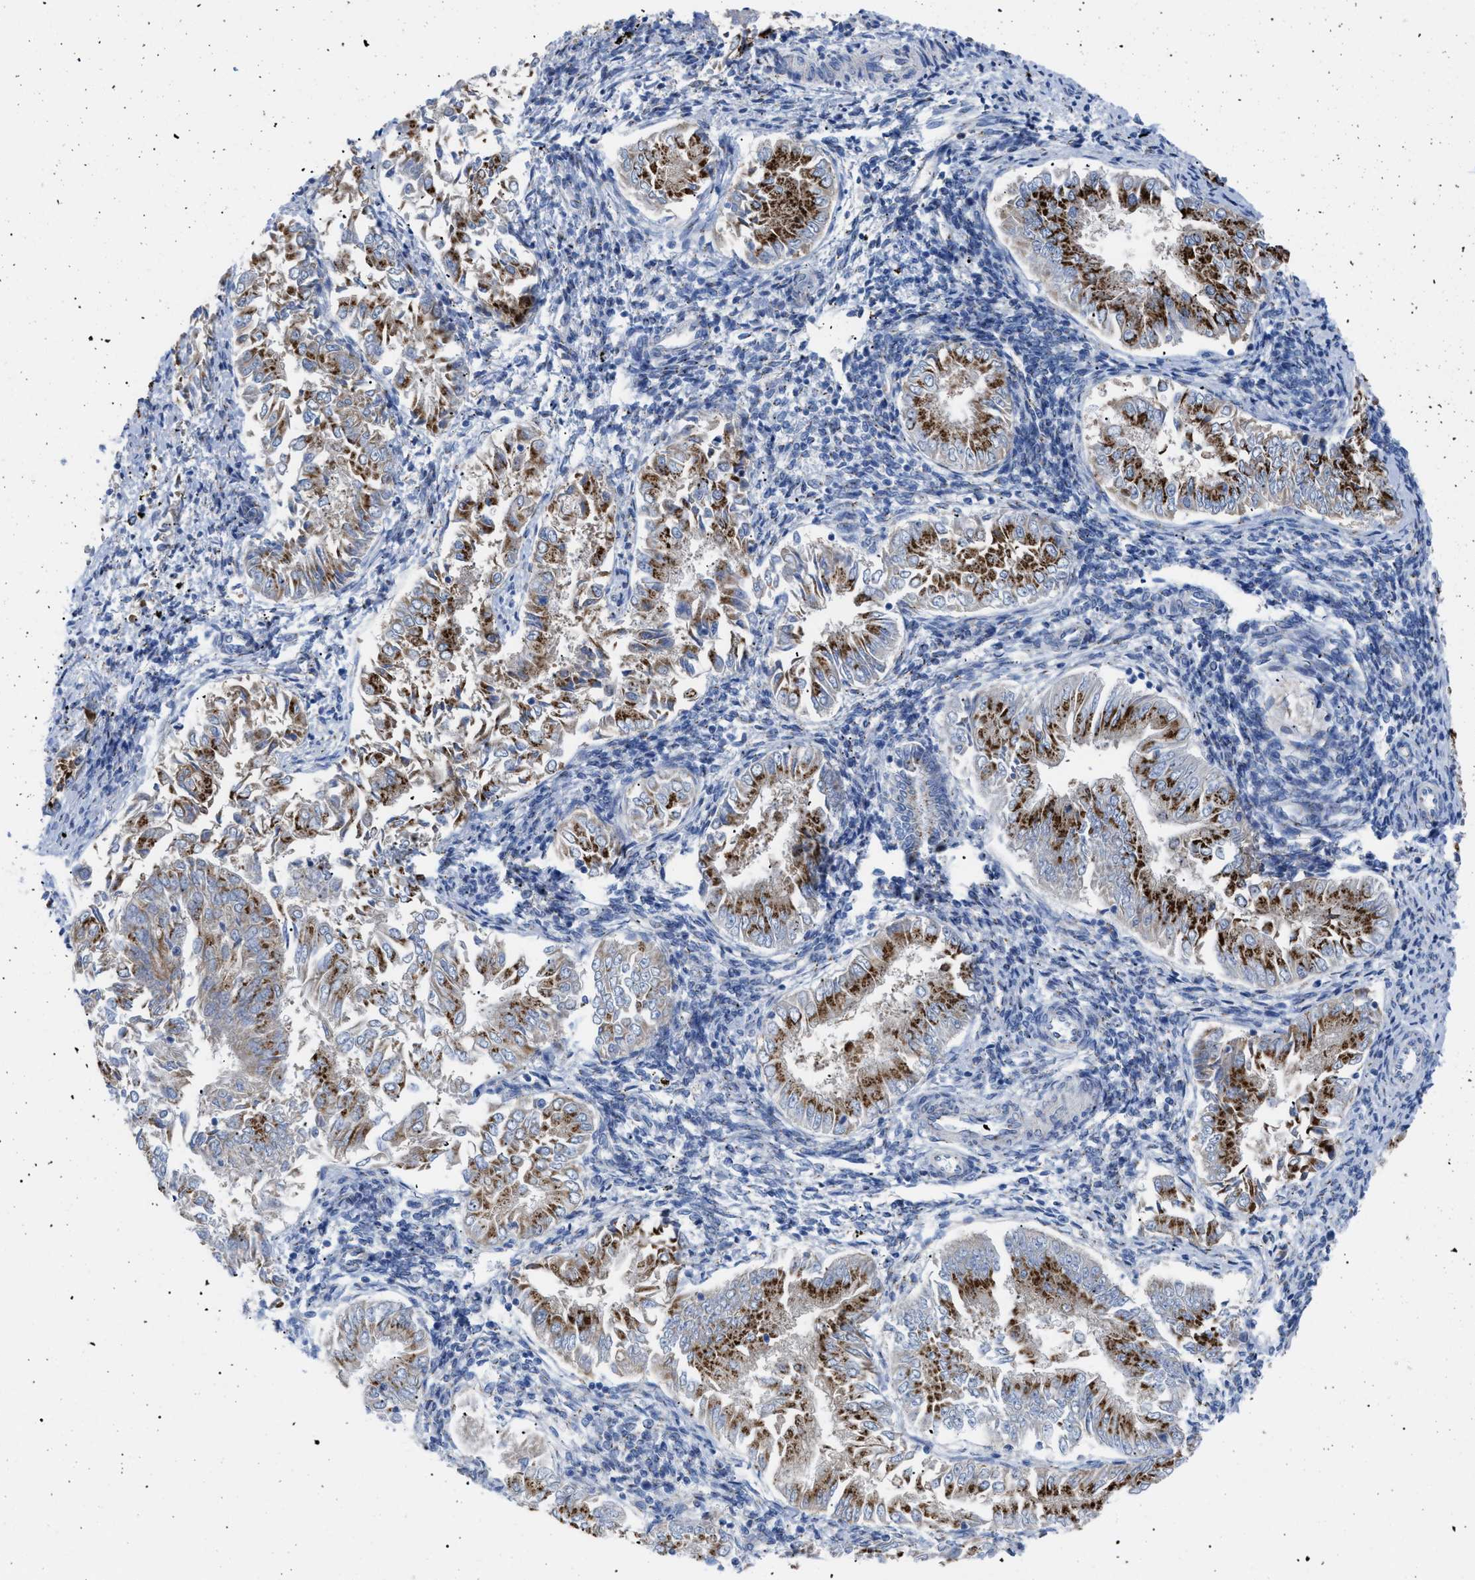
{"staining": {"intensity": "strong", "quantity": ">75%", "location": "cytoplasmic/membranous"}, "tissue": "endometrial cancer", "cell_type": "Tumor cells", "image_type": "cancer", "snomed": [{"axis": "morphology", "description": "Adenocarcinoma, NOS"}, {"axis": "topography", "description": "Endometrium"}], "caption": "Endometrial cancer stained with immunohistochemistry demonstrates strong cytoplasmic/membranous expression in about >75% of tumor cells.", "gene": "TMEM17", "patient": {"sex": "female", "age": 53}}